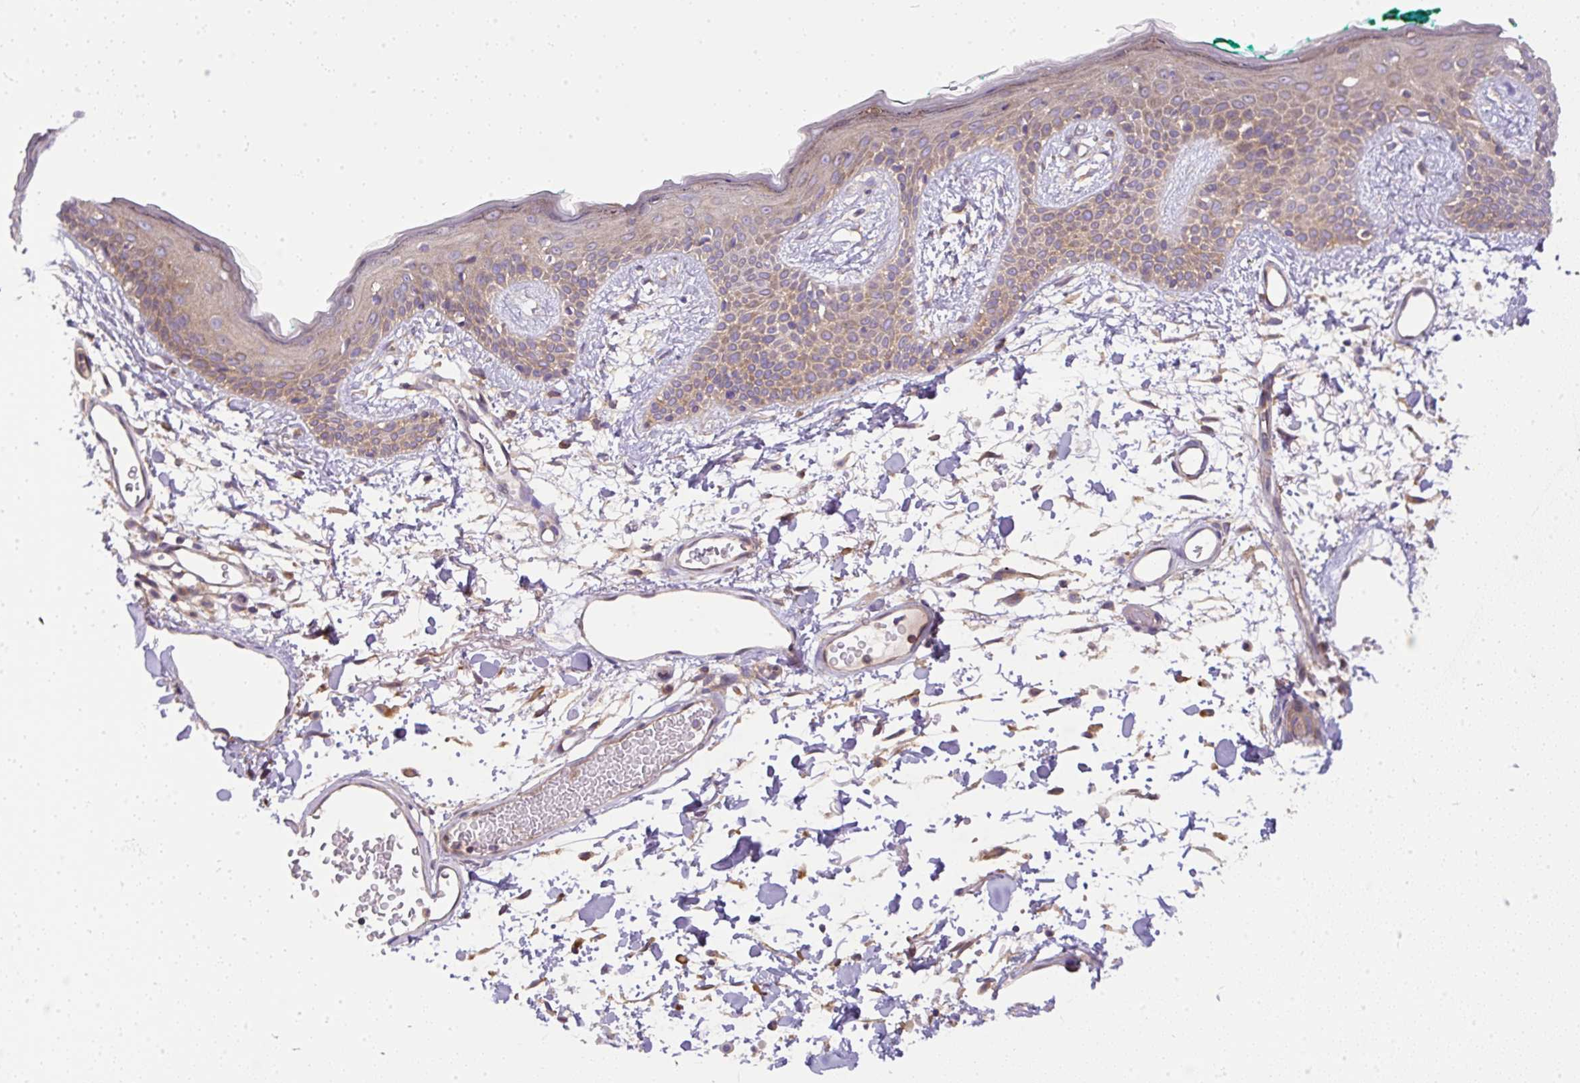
{"staining": {"intensity": "weak", "quantity": ">75%", "location": "cytoplasmic/membranous"}, "tissue": "skin", "cell_type": "Fibroblasts", "image_type": "normal", "snomed": [{"axis": "morphology", "description": "Normal tissue, NOS"}, {"axis": "topography", "description": "Skin"}], "caption": "Immunohistochemistry (IHC) of normal human skin displays low levels of weak cytoplasmic/membranous positivity in about >75% of fibroblasts. Nuclei are stained in blue.", "gene": "DAPK1", "patient": {"sex": "male", "age": 79}}